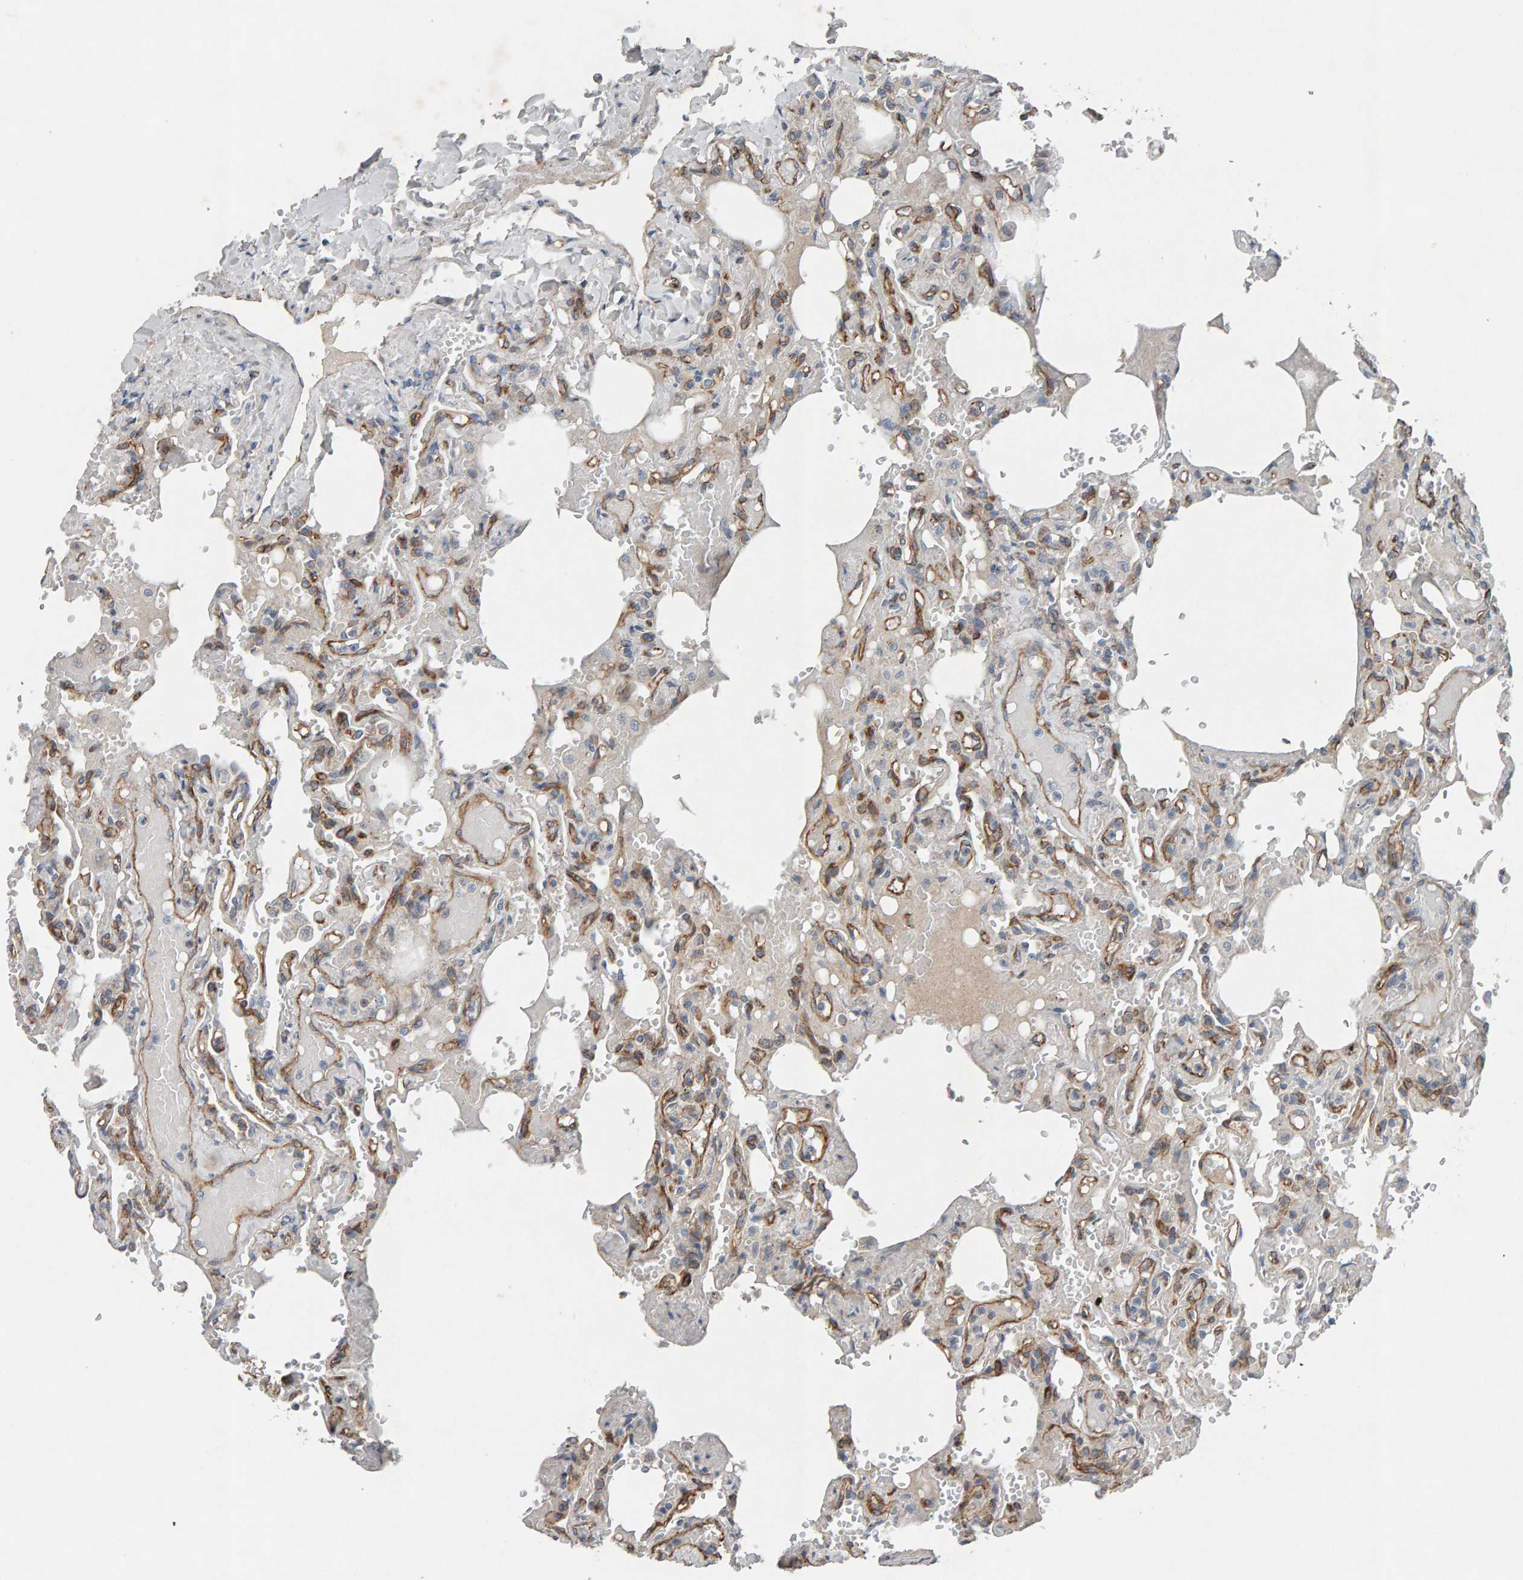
{"staining": {"intensity": "moderate", "quantity": "25%-75%", "location": "cytoplasmic/membranous"}, "tissue": "lung", "cell_type": "Alveolar cells", "image_type": "normal", "snomed": [{"axis": "morphology", "description": "Normal tissue, NOS"}, {"axis": "topography", "description": "Lung"}], "caption": "The micrograph reveals staining of benign lung, revealing moderate cytoplasmic/membranous protein staining (brown color) within alveolar cells. (DAB (3,3'-diaminobenzidine) IHC with brightfield microscopy, high magnification).", "gene": "PTPRM", "patient": {"sex": "male", "age": 21}}